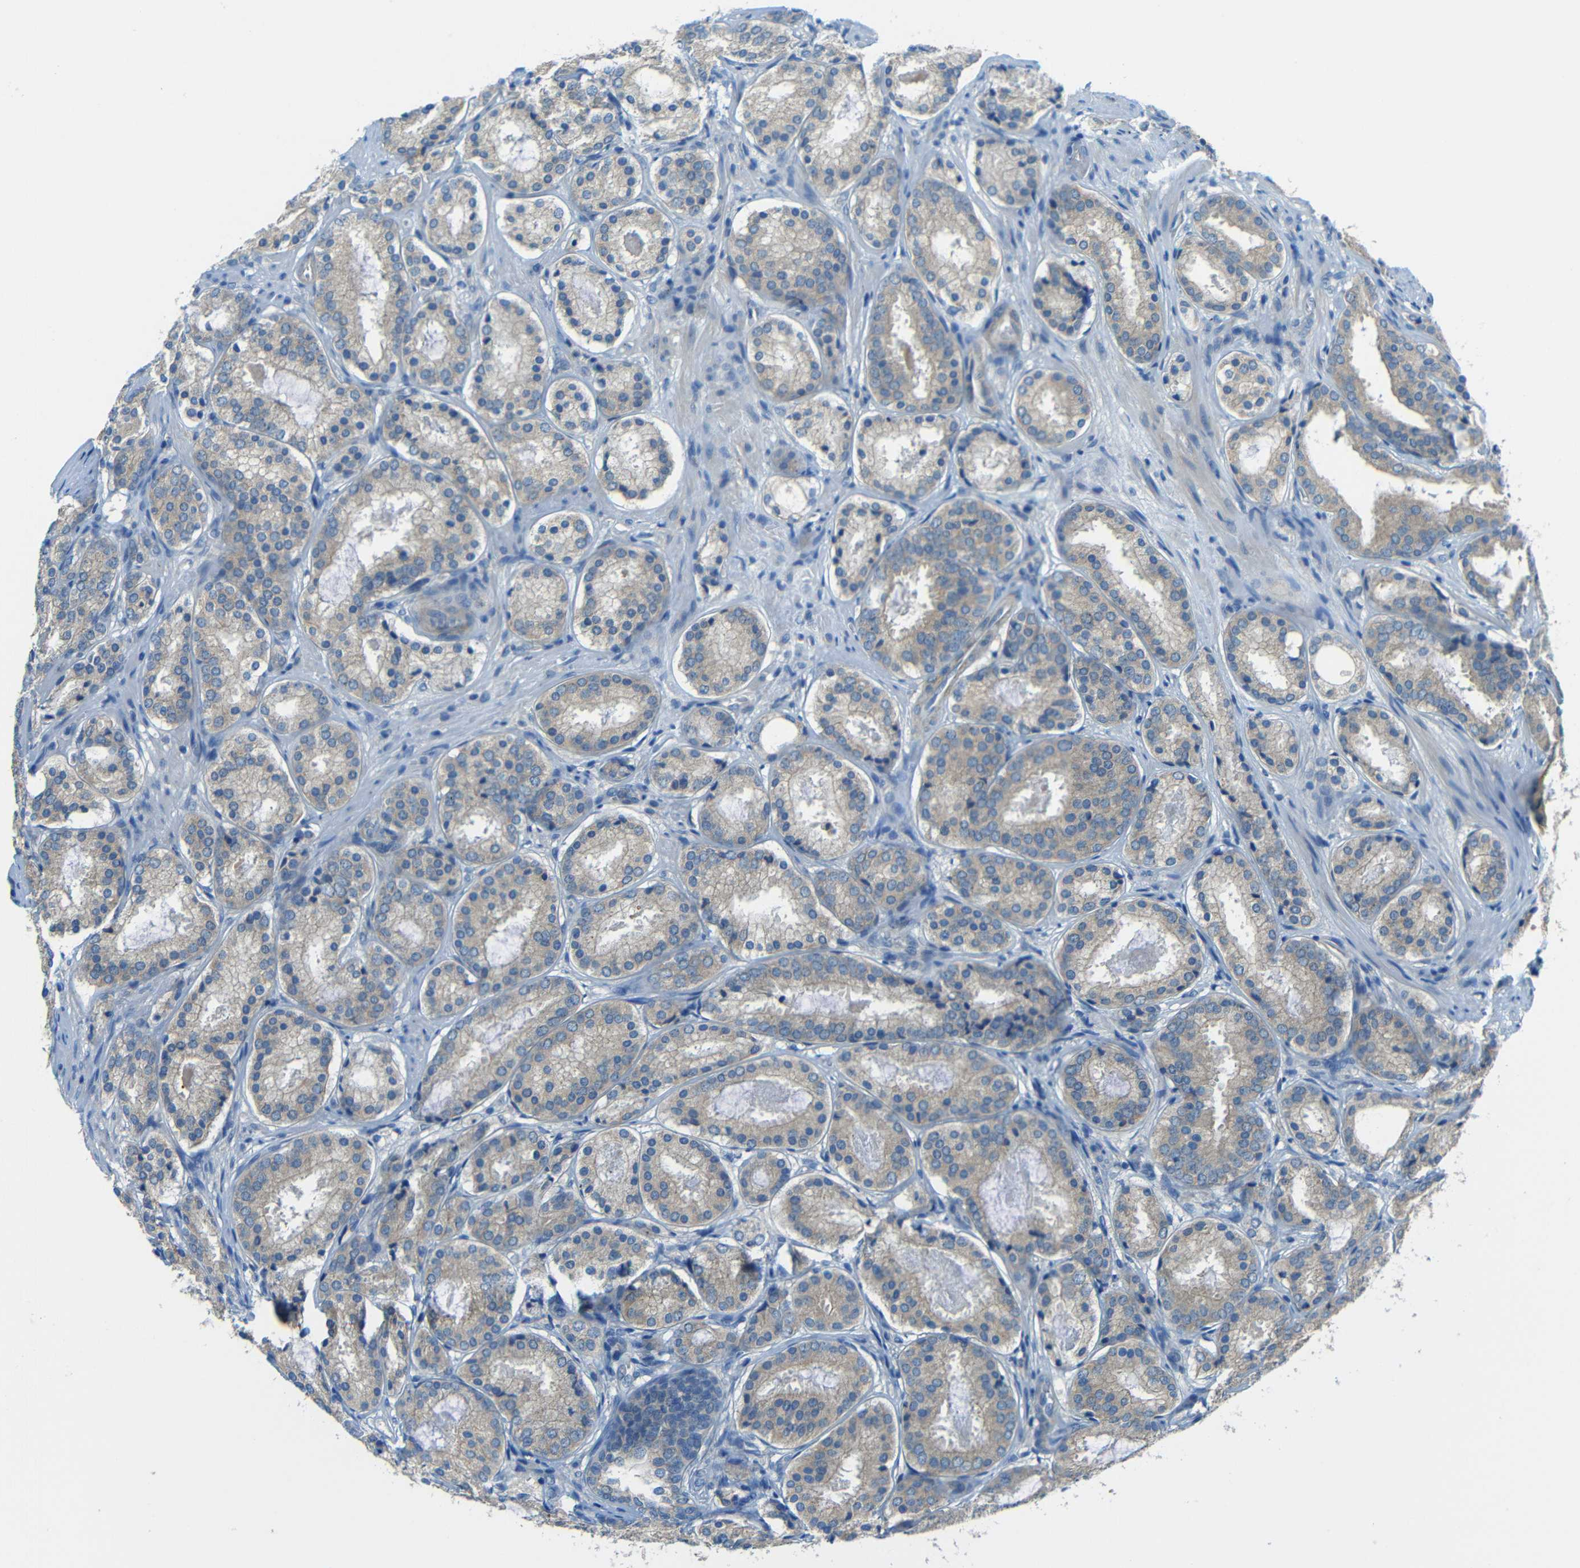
{"staining": {"intensity": "weak", "quantity": ">75%", "location": "cytoplasmic/membranous"}, "tissue": "prostate cancer", "cell_type": "Tumor cells", "image_type": "cancer", "snomed": [{"axis": "morphology", "description": "Adenocarcinoma, Low grade"}, {"axis": "topography", "description": "Prostate"}], "caption": "Protein staining exhibits weak cytoplasmic/membranous staining in approximately >75% of tumor cells in prostate cancer (adenocarcinoma (low-grade)).", "gene": "CYP26B1", "patient": {"sex": "male", "age": 69}}